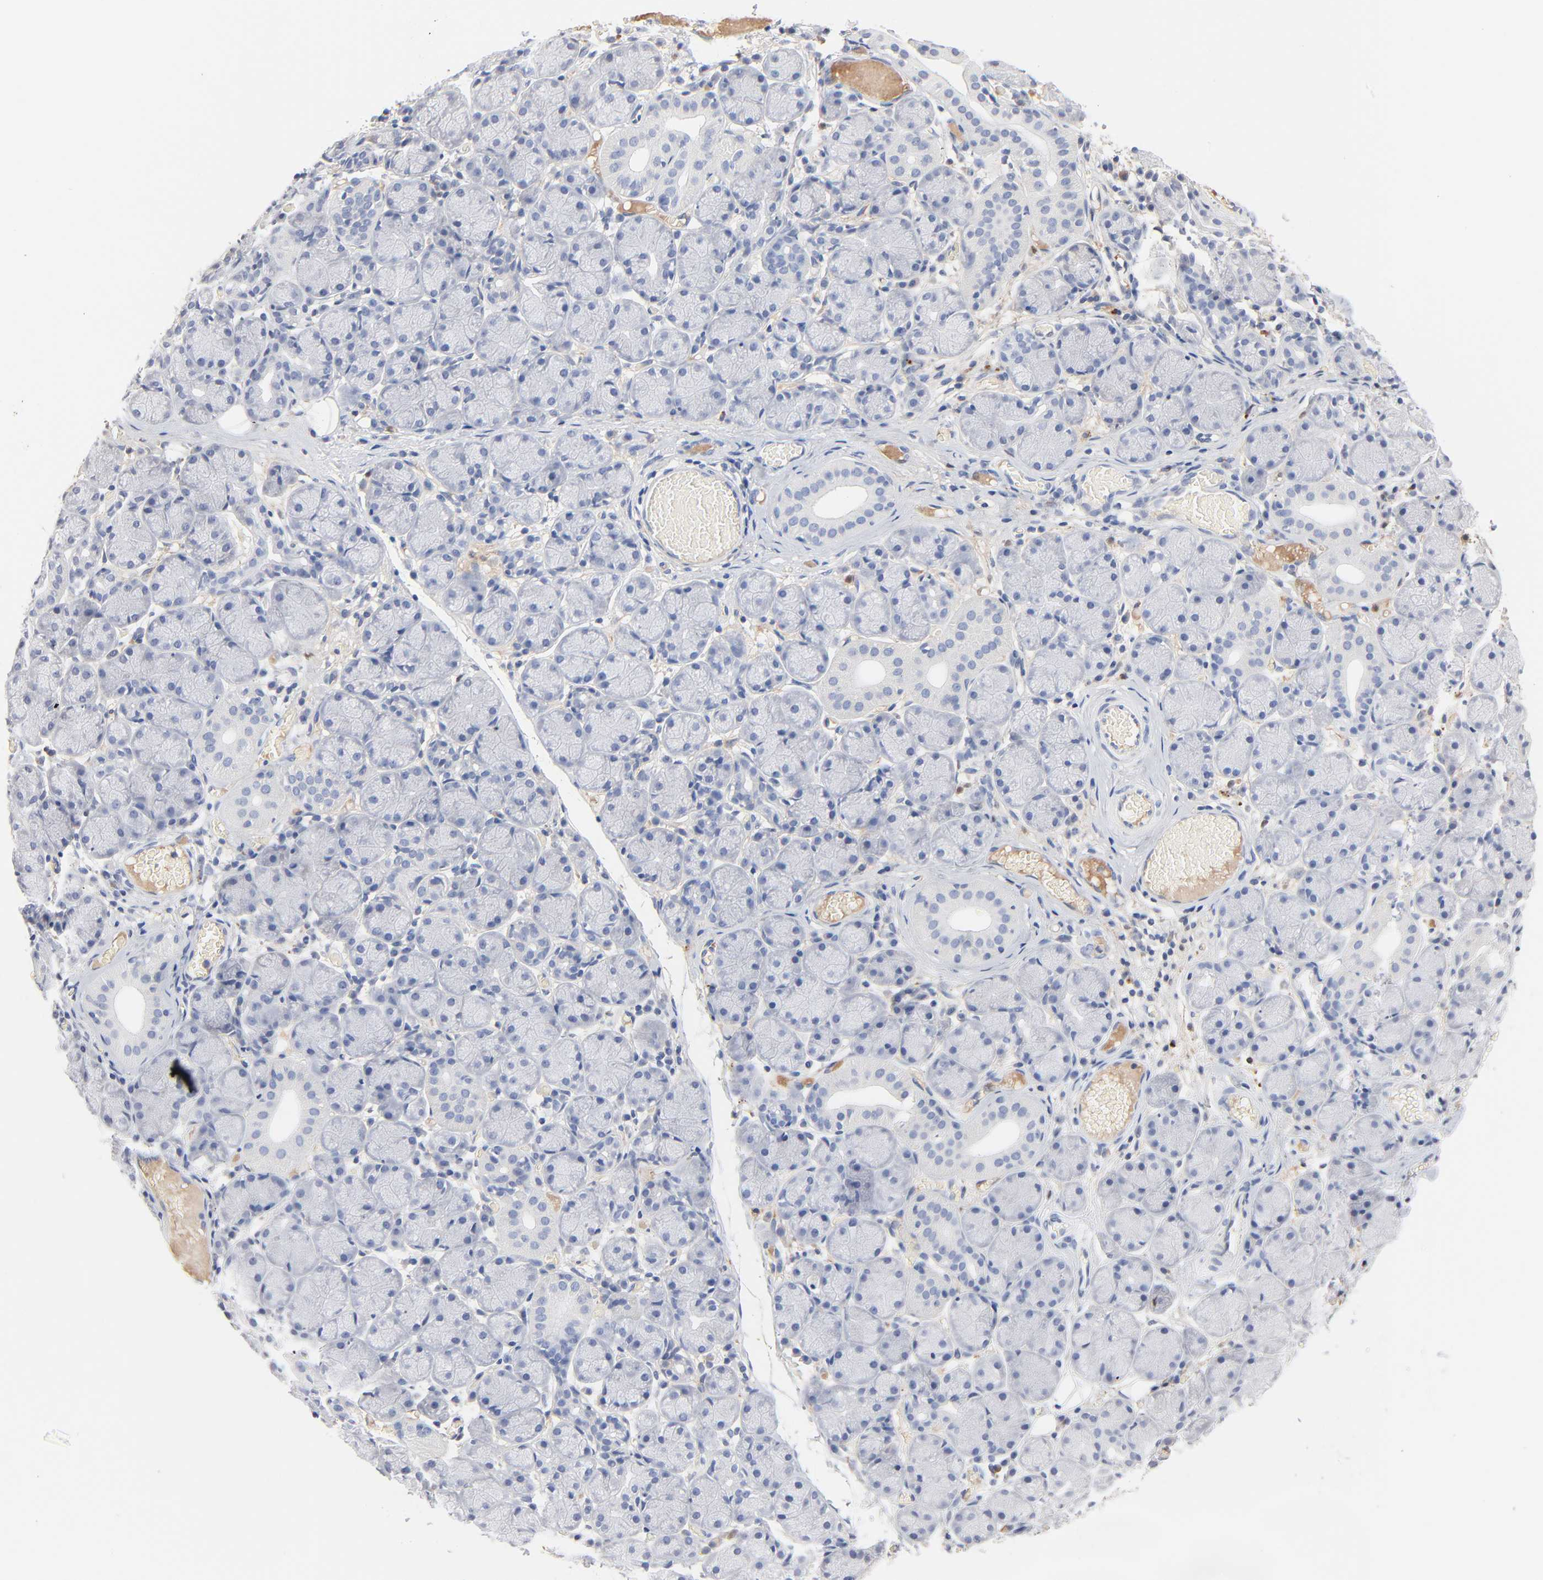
{"staining": {"intensity": "negative", "quantity": "none", "location": "none"}, "tissue": "salivary gland", "cell_type": "Glandular cells", "image_type": "normal", "snomed": [{"axis": "morphology", "description": "Normal tissue, NOS"}, {"axis": "topography", "description": "Salivary gland"}], "caption": "Micrograph shows no significant protein staining in glandular cells of benign salivary gland.", "gene": "SERPINA4", "patient": {"sex": "female", "age": 24}}